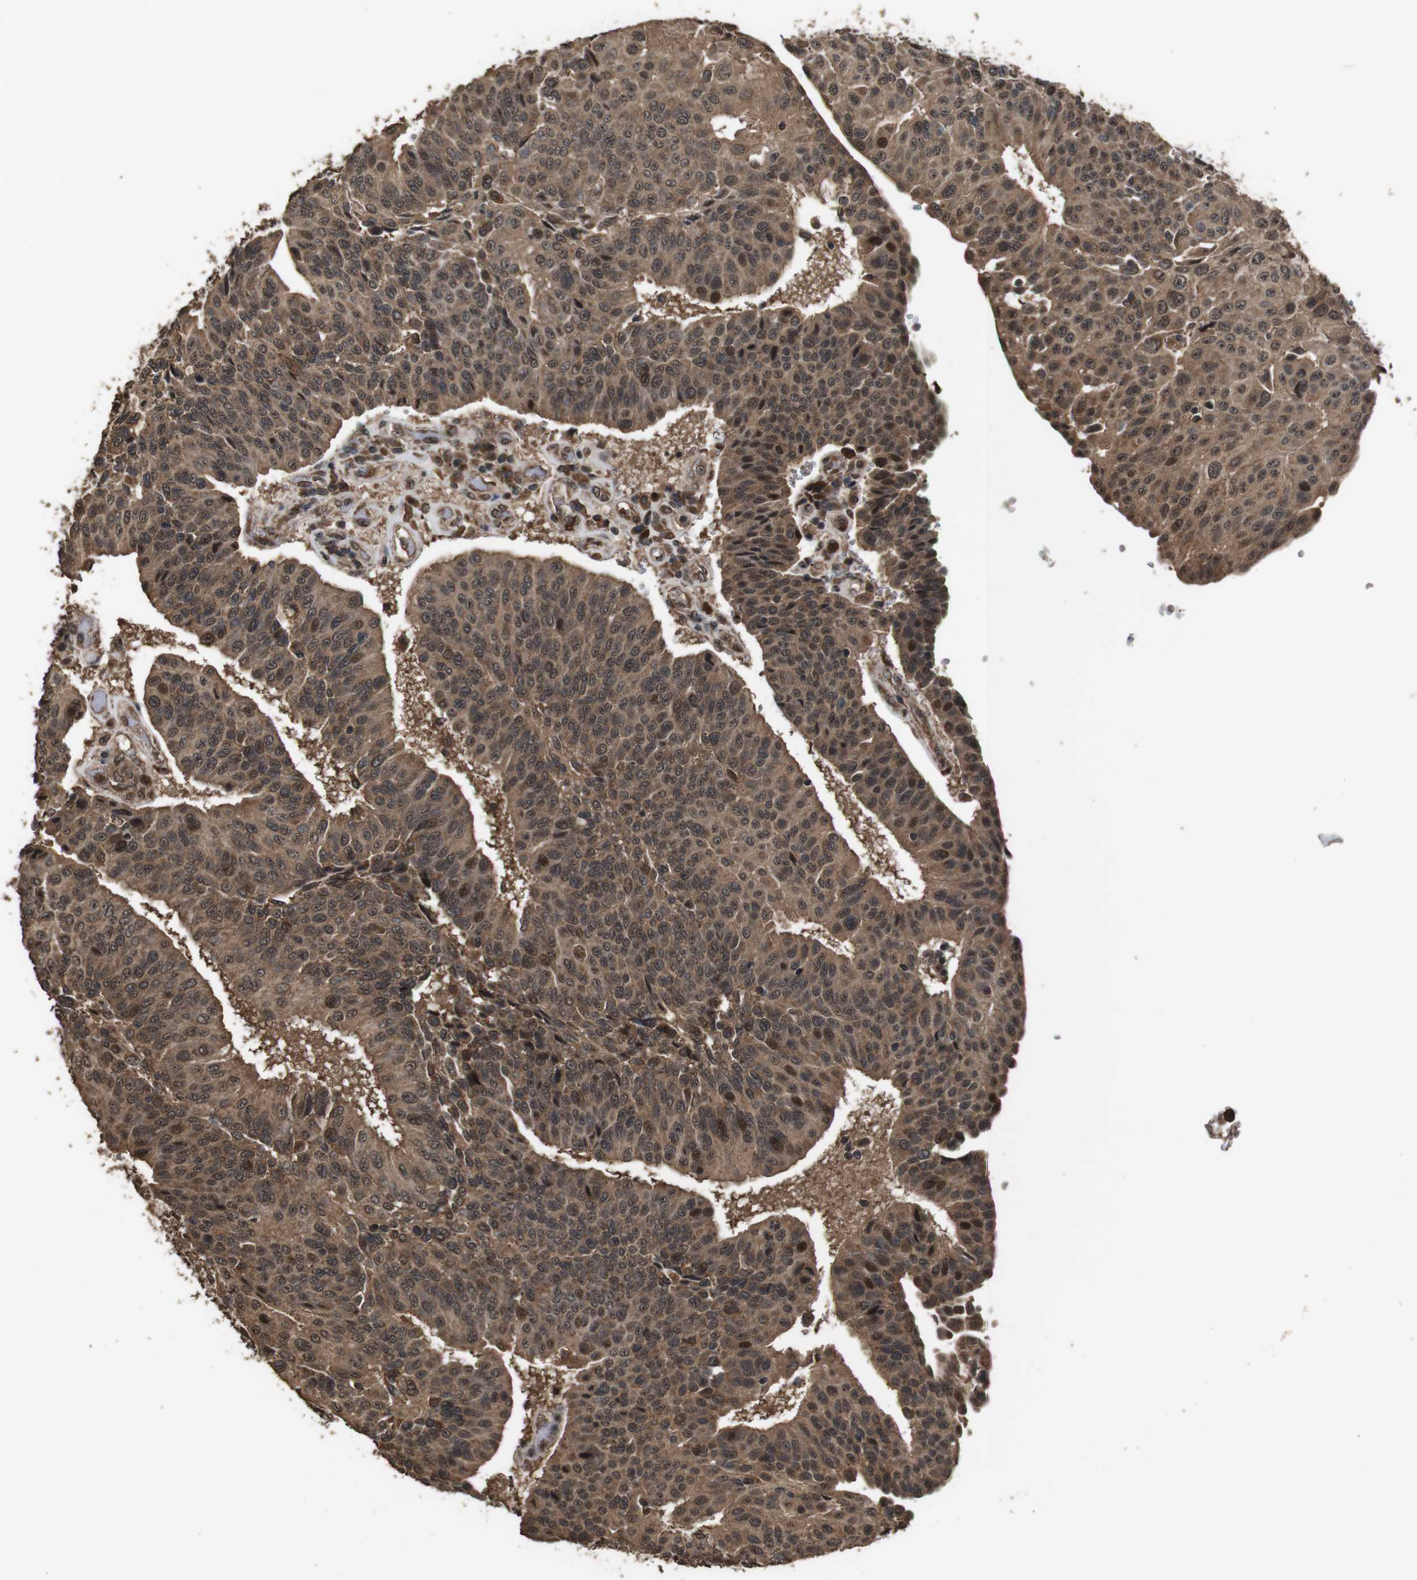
{"staining": {"intensity": "moderate", "quantity": ">75%", "location": "cytoplasmic/membranous"}, "tissue": "urothelial cancer", "cell_type": "Tumor cells", "image_type": "cancer", "snomed": [{"axis": "morphology", "description": "Urothelial carcinoma, High grade"}, {"axis": "topography", "description": "Urinary bladder"}], "caption": "The histopathology image shows immunohistochemical staining of urothelial carcinoma (high-grade). There is moderate cytoplasmic/membranous positivity is seen in about >75% of tumor cells.", "gene": "RRAS2", "patient": {"sex": "male", "age": 66}}